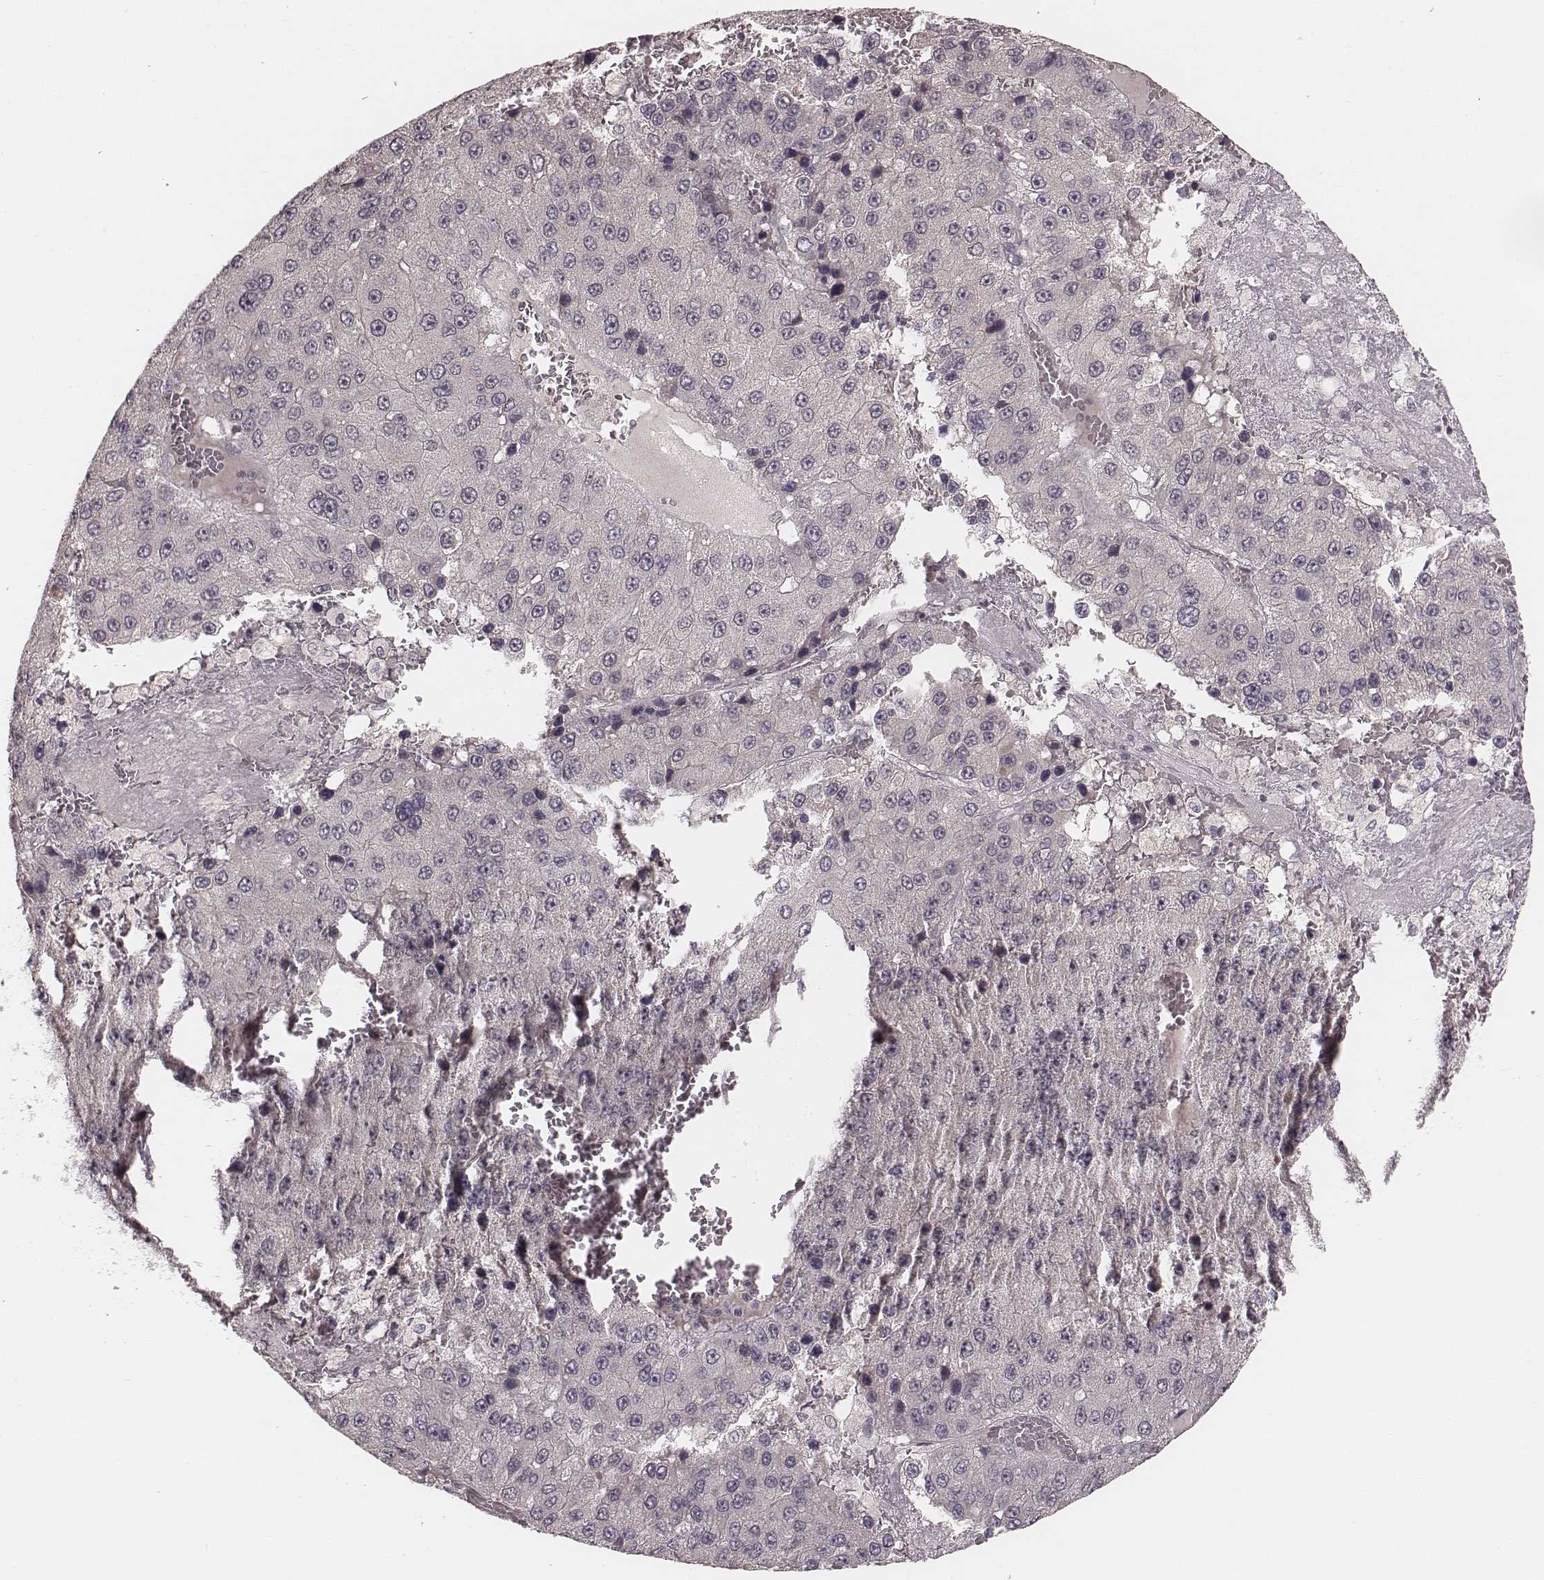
{"staining": {"intensity": "negative", "quantity": "none", "location": "none"}, "tissue": "liver cancer", "cell_type": "Tumor cells", "image_type": "cancer", "snomed": [{"axis": "morphology", "description": "Carcinoma, Hepatocellular, NOS"}, {"axis": "topography", "description": "Liver"}], "caption": "IHC photomicrograph of human liver cancer stained for a protein (brown), which demonstrates no positivity in tumor cells. (Immunohistochemistry, brightfield microscopy, high magnification).", "gene": "LY6K", "patient": {"sex": "female", "age": 73}}